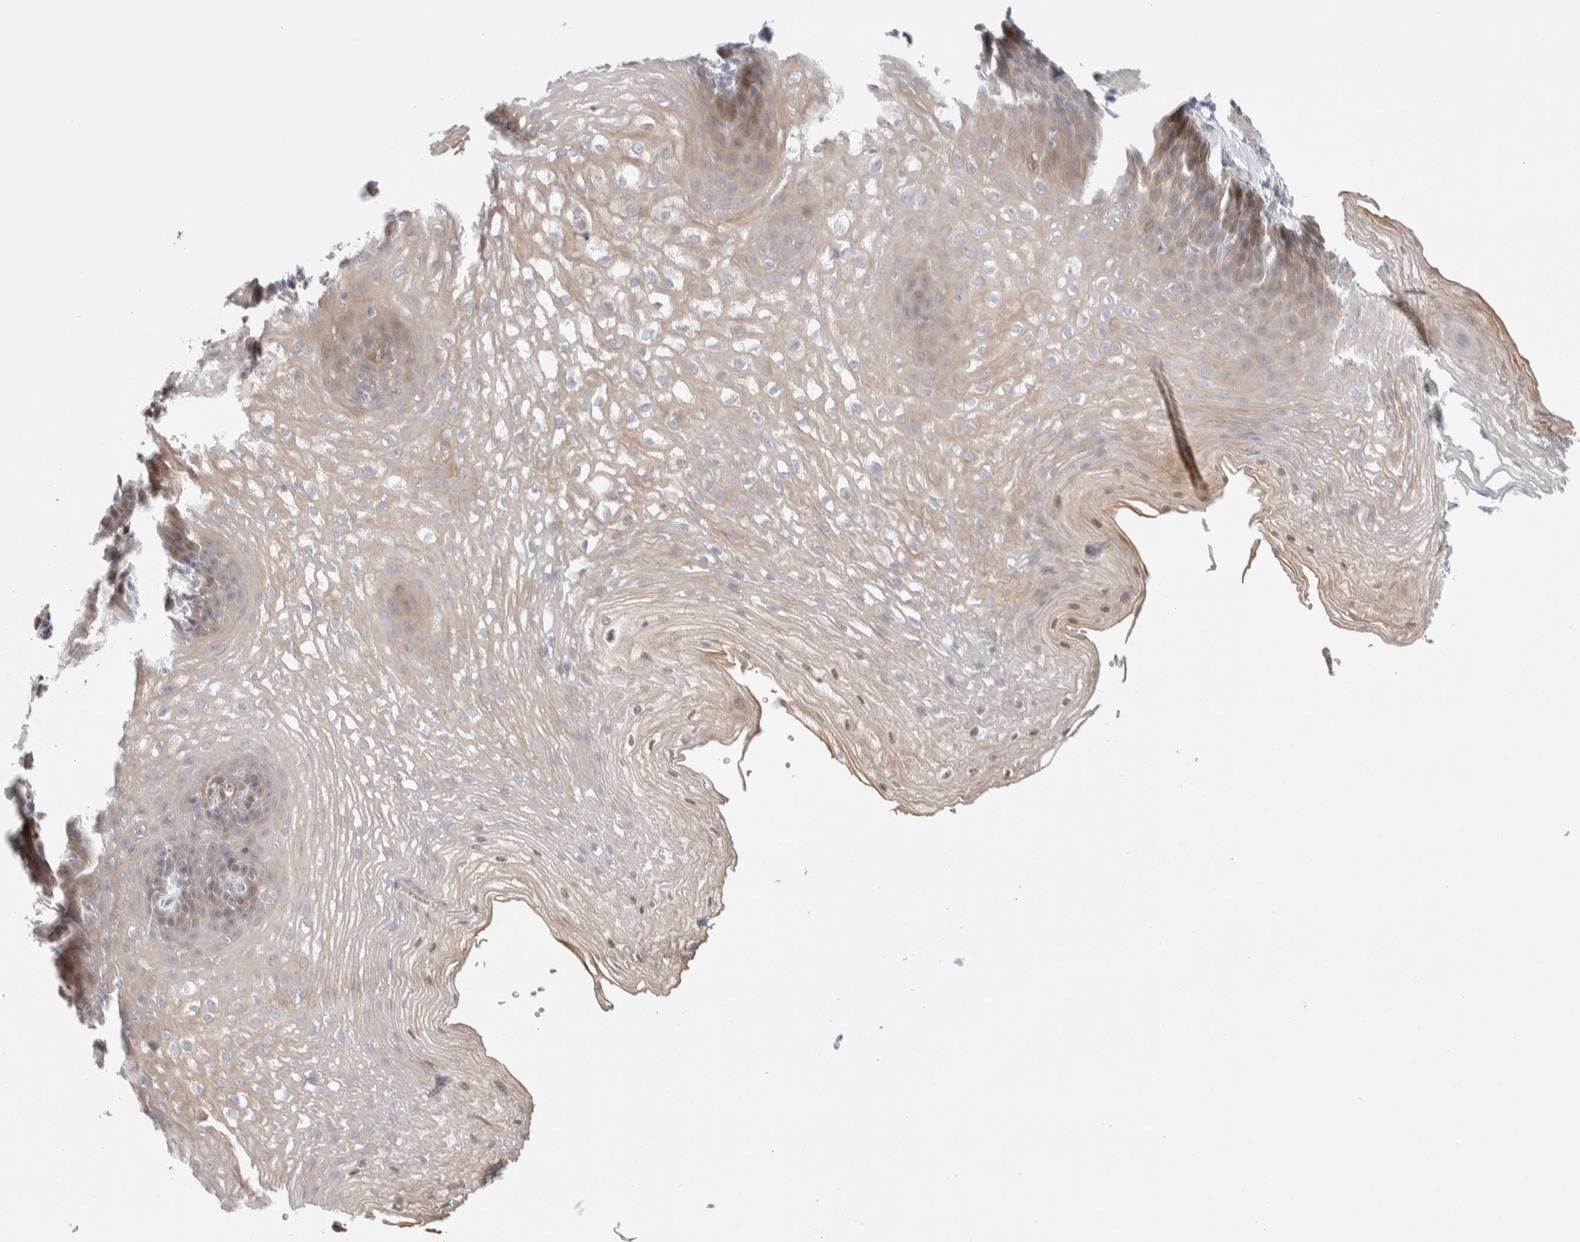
{"staining": {"intensity": "moderate", "quantity": ">75%", "location": "cytoplasmic/membranous"}, "tissue": "esophagus", "cell_type": "Squamous epithelial cells", "image_type": "normal", "snomed": [{"axis": "morphology", "description": "Normal tissue, NOS"}, {"axis": "topography", "description": "Esophagus"}], "caption": "The micrograph displays staining of benign esophagus, revealing moderate cytoplasmic/membranous protein expression (brown color) within squamous epithelial cells. Using DAB (3,3'-diaminobenzidine) (brown) and hematoxylin (blue) stains, captured at high magnification using brightfield microscopy.", "gene": "C1orf112", "patient": {"sex": "female", "age": 66}}